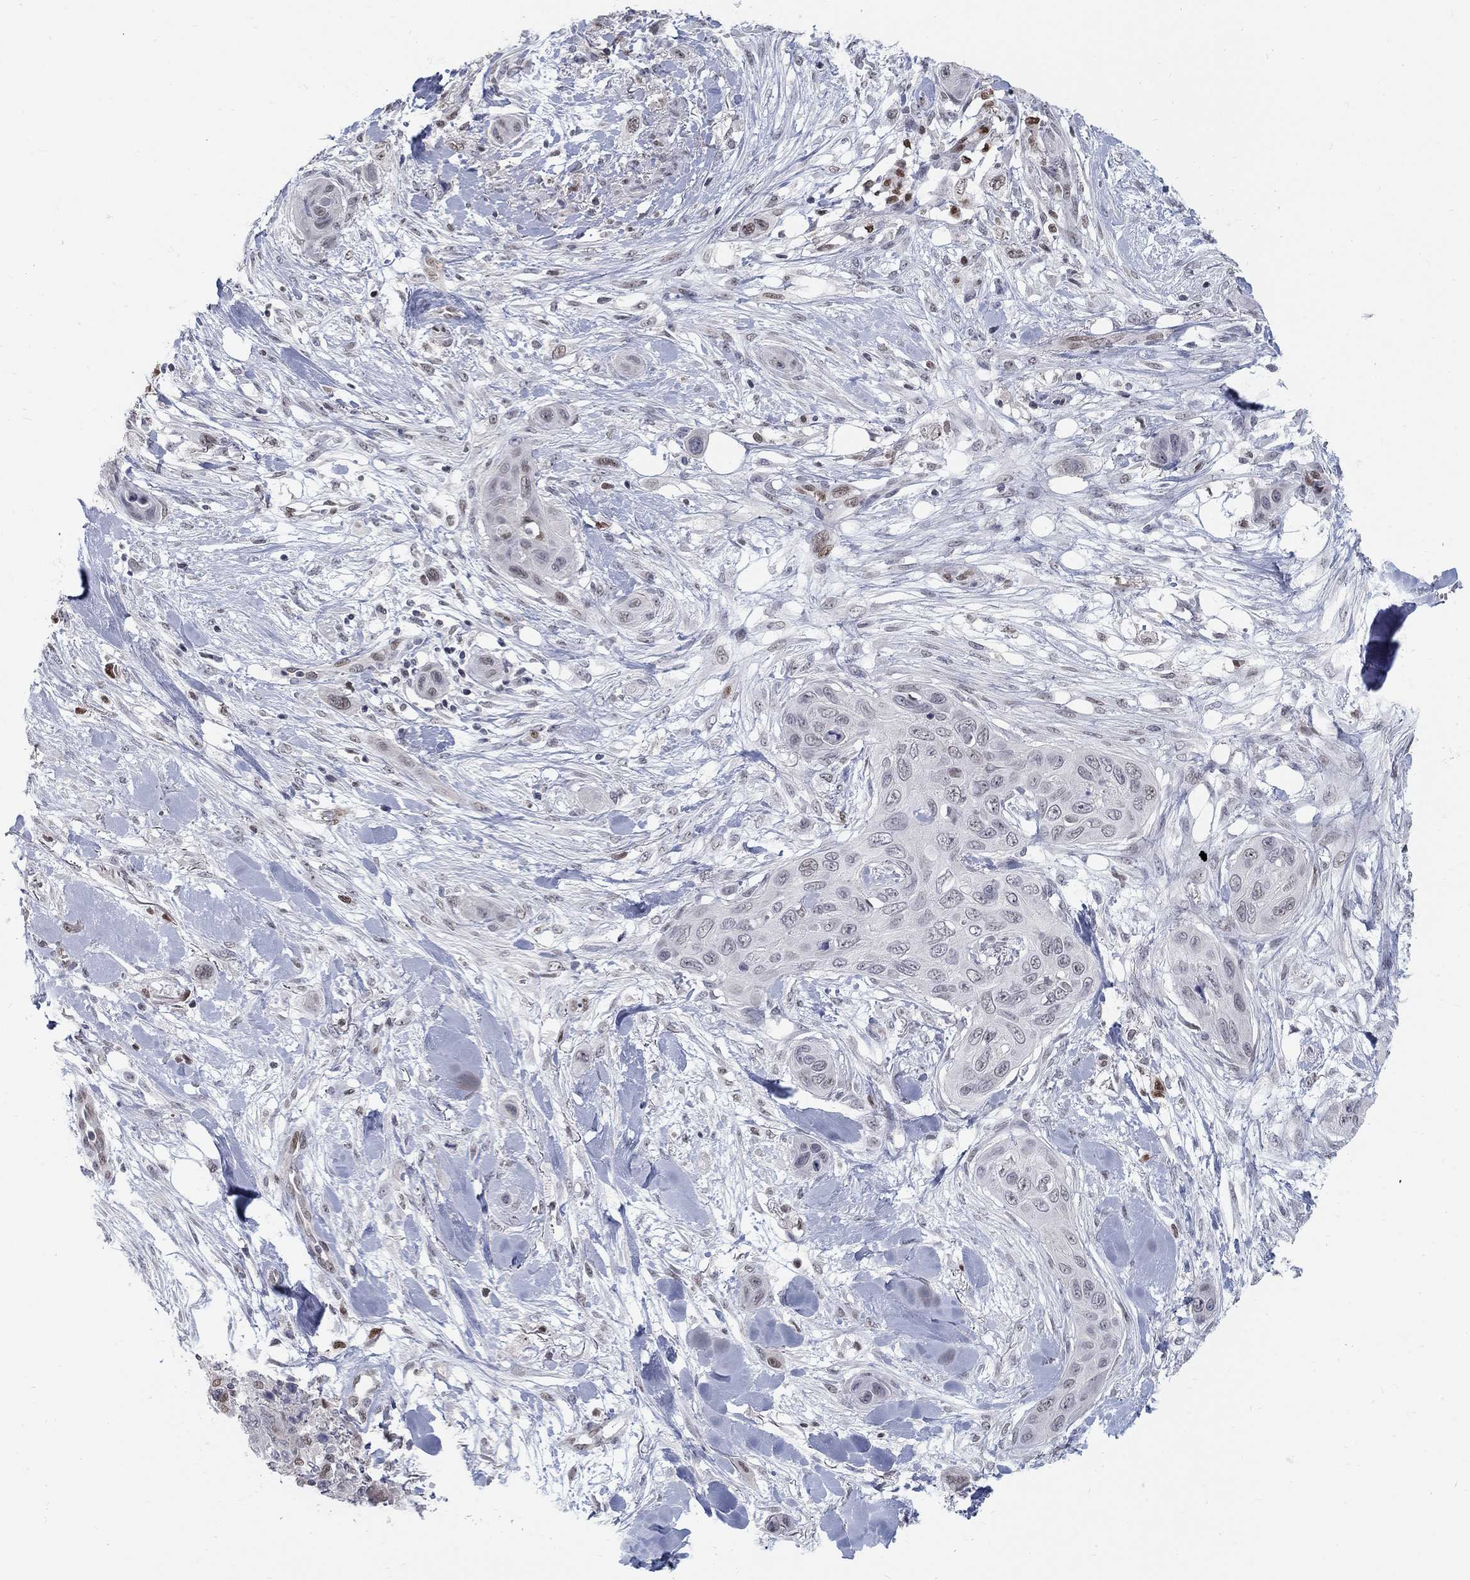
{"staining": {"intensity": "negative", "quantity": "none", "location": "none"}, "tissue": "skin cancer", "cell_type": "Tumor cells", "image_type": "cancer", "snomed": [{"axis": "morphology", "description": "Squamous cell carcinoma, NOS"}, {"axis": "topography", "description": "Skin"}], "caption": "IHC image of skin cancer (squamous cell carcinoma) stained for a protein (brown), which shows no staining in tumor cells.", "gene": "GCFC2", "patient": {"sex": "male", "age": 78}}